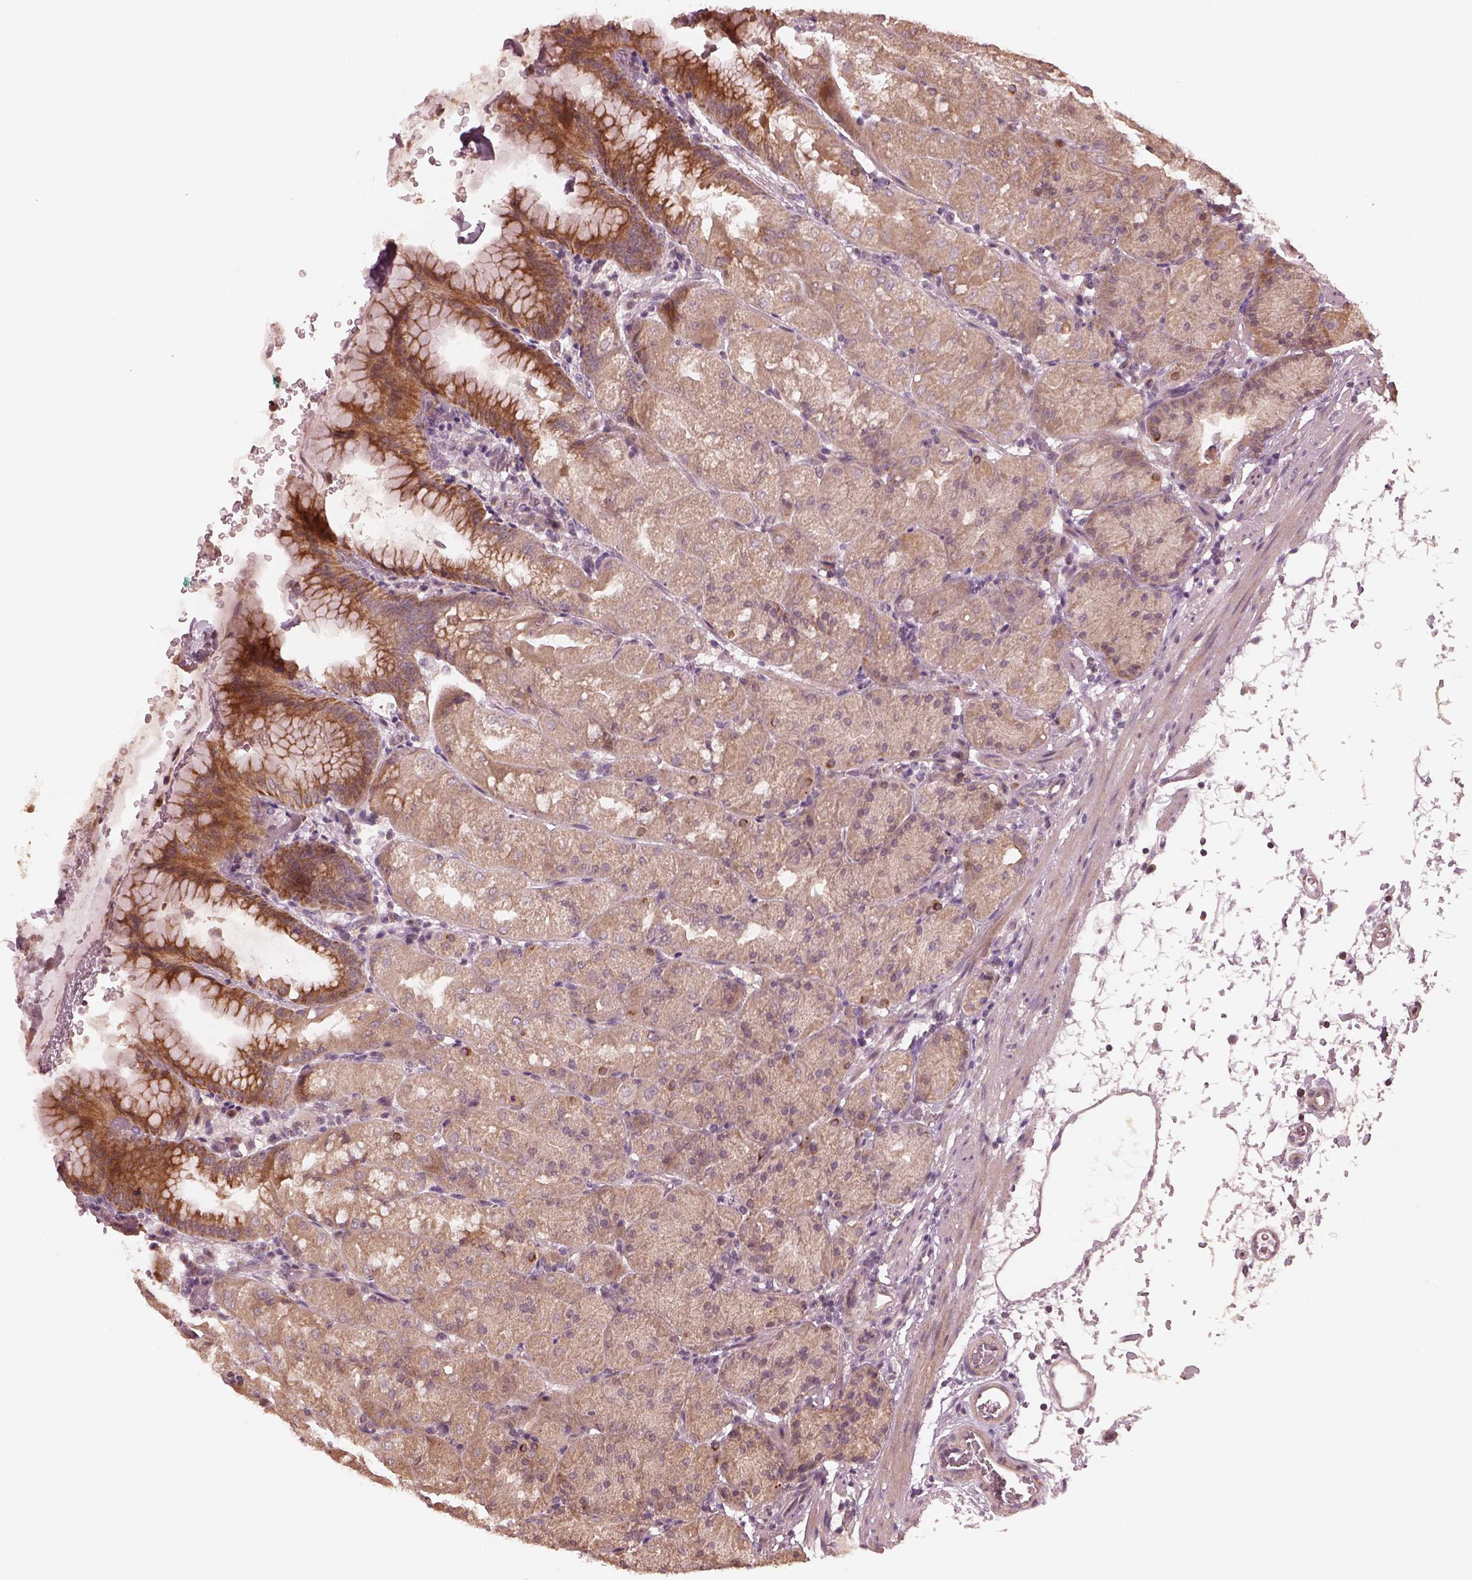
{"staining": {"intensity": "moderate", "quantity": "25%-75%", "location": "cytoplasmic/membranous"}, "tissue": "stomach", "cell_type": "Glandular cells", "image_type": "normal", "snomed": [{"axis": "morphology", "description": "Normal tissue, NOS"}, {"axis": "topography", "description": "Stomach, upper"}, {"axis": "topography", "description": "Stomach"}, {"axis": "topography", "description": "Stomach, lower"}], "caption": "Protein positivity by IHC demonstrates moderate cytoplasmic/membranous staining in about 25%-75% of glandular cells in normal stomach. Nuclei are stained in blue.", "gene": "SLC25A46", "patient": {"sex": "male", "age": 62}}